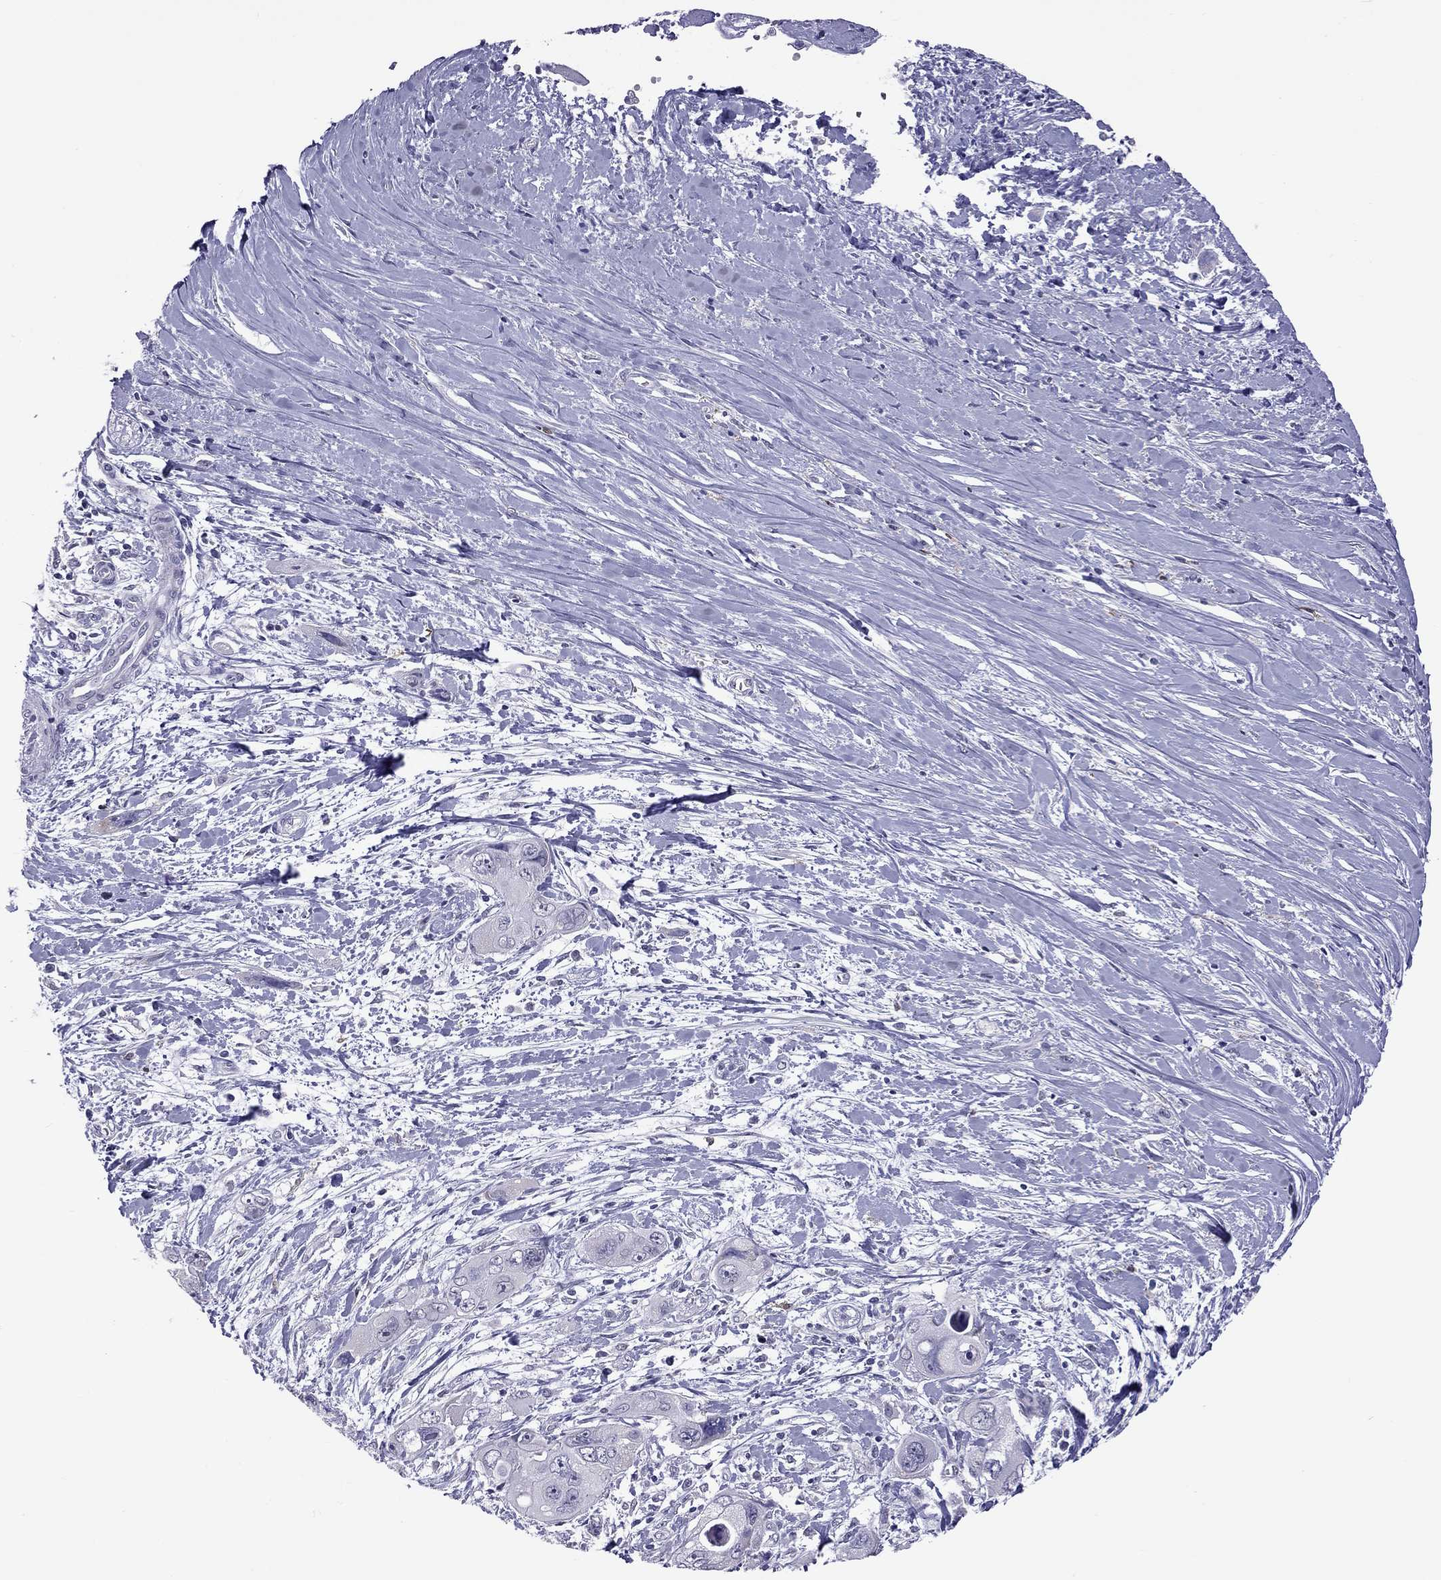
{"staining": {"intensity": "negative", "quantity": "none", "location": "none"}, "tissue": "pancreatic cancer", "cell_type": "Tumor cells", "image_type": "cancer", "snomed": [{"axis": "morphology", "description": "Adenocarcinoma, NOS"}, {"axis": "topography", "description": "Pancreas"}], "caption": "Protein analysis of adenocarcinoma (pancreatic) displays no significant expression in tumor cells.", "gene": "PPP1R3A", "patient": {"sex": "male", "age": 47}}